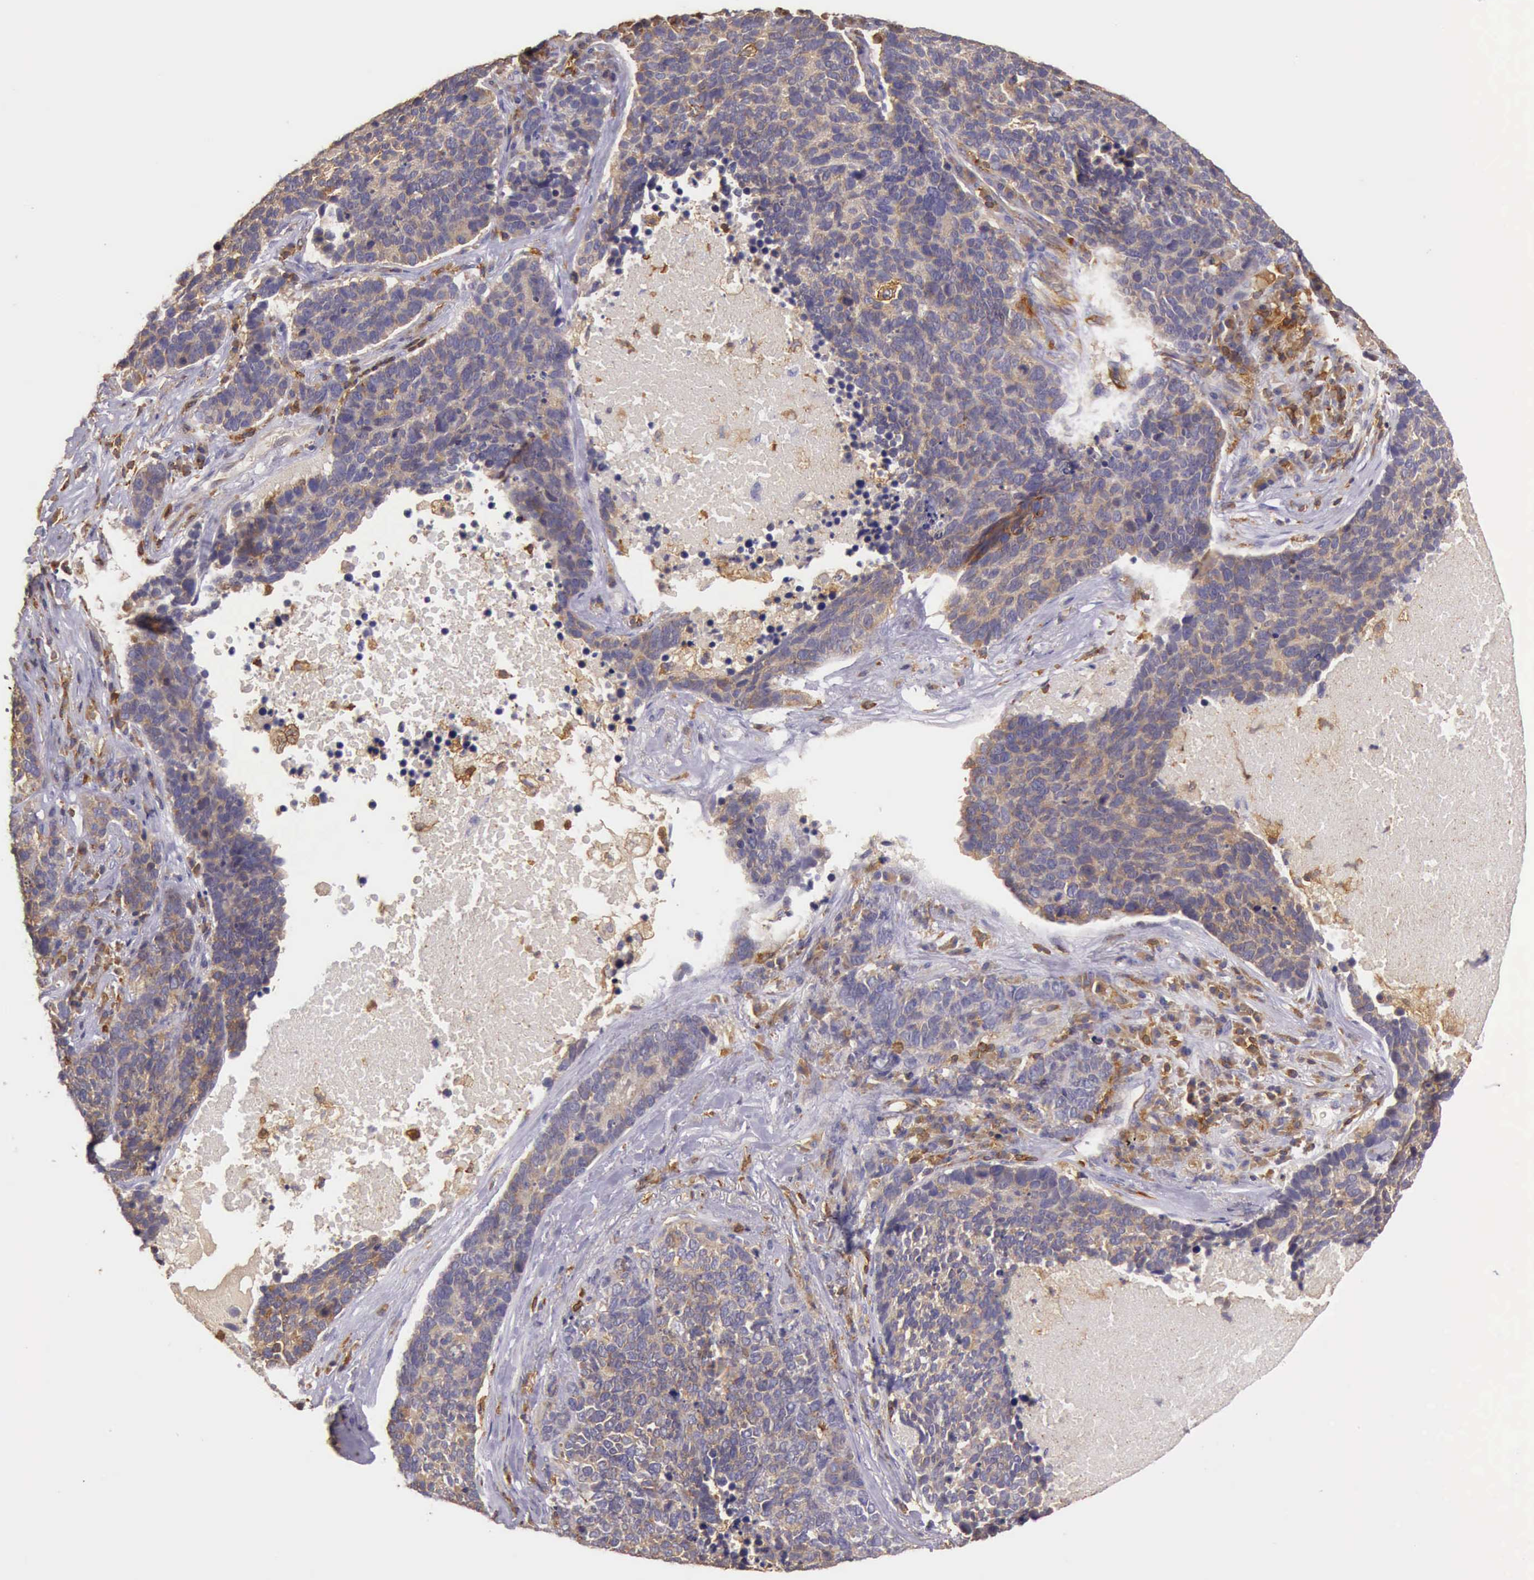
{"staining": {"intensity": "moderate", "quantity": ">75%", "location": "cytoplasmic/membranous"}, "tissue": "lung cancer", "cell_type": "Tumor cells", "image_type": "cancer", "snomed": [{"axis": "morphology", "description": "Neoplasm, malignant, NOS"}, {"axis": "topography", "description": "Lung"}], "caption": "Human neoplasm (malignant) (lung) stained with a brown dye demonstrates moderate cytoplasmic/membranous positive expression in approximately >75% of tumor cells.", "gene": "ARHGAP4", "patient": {"sex": "female", "age": 75}}